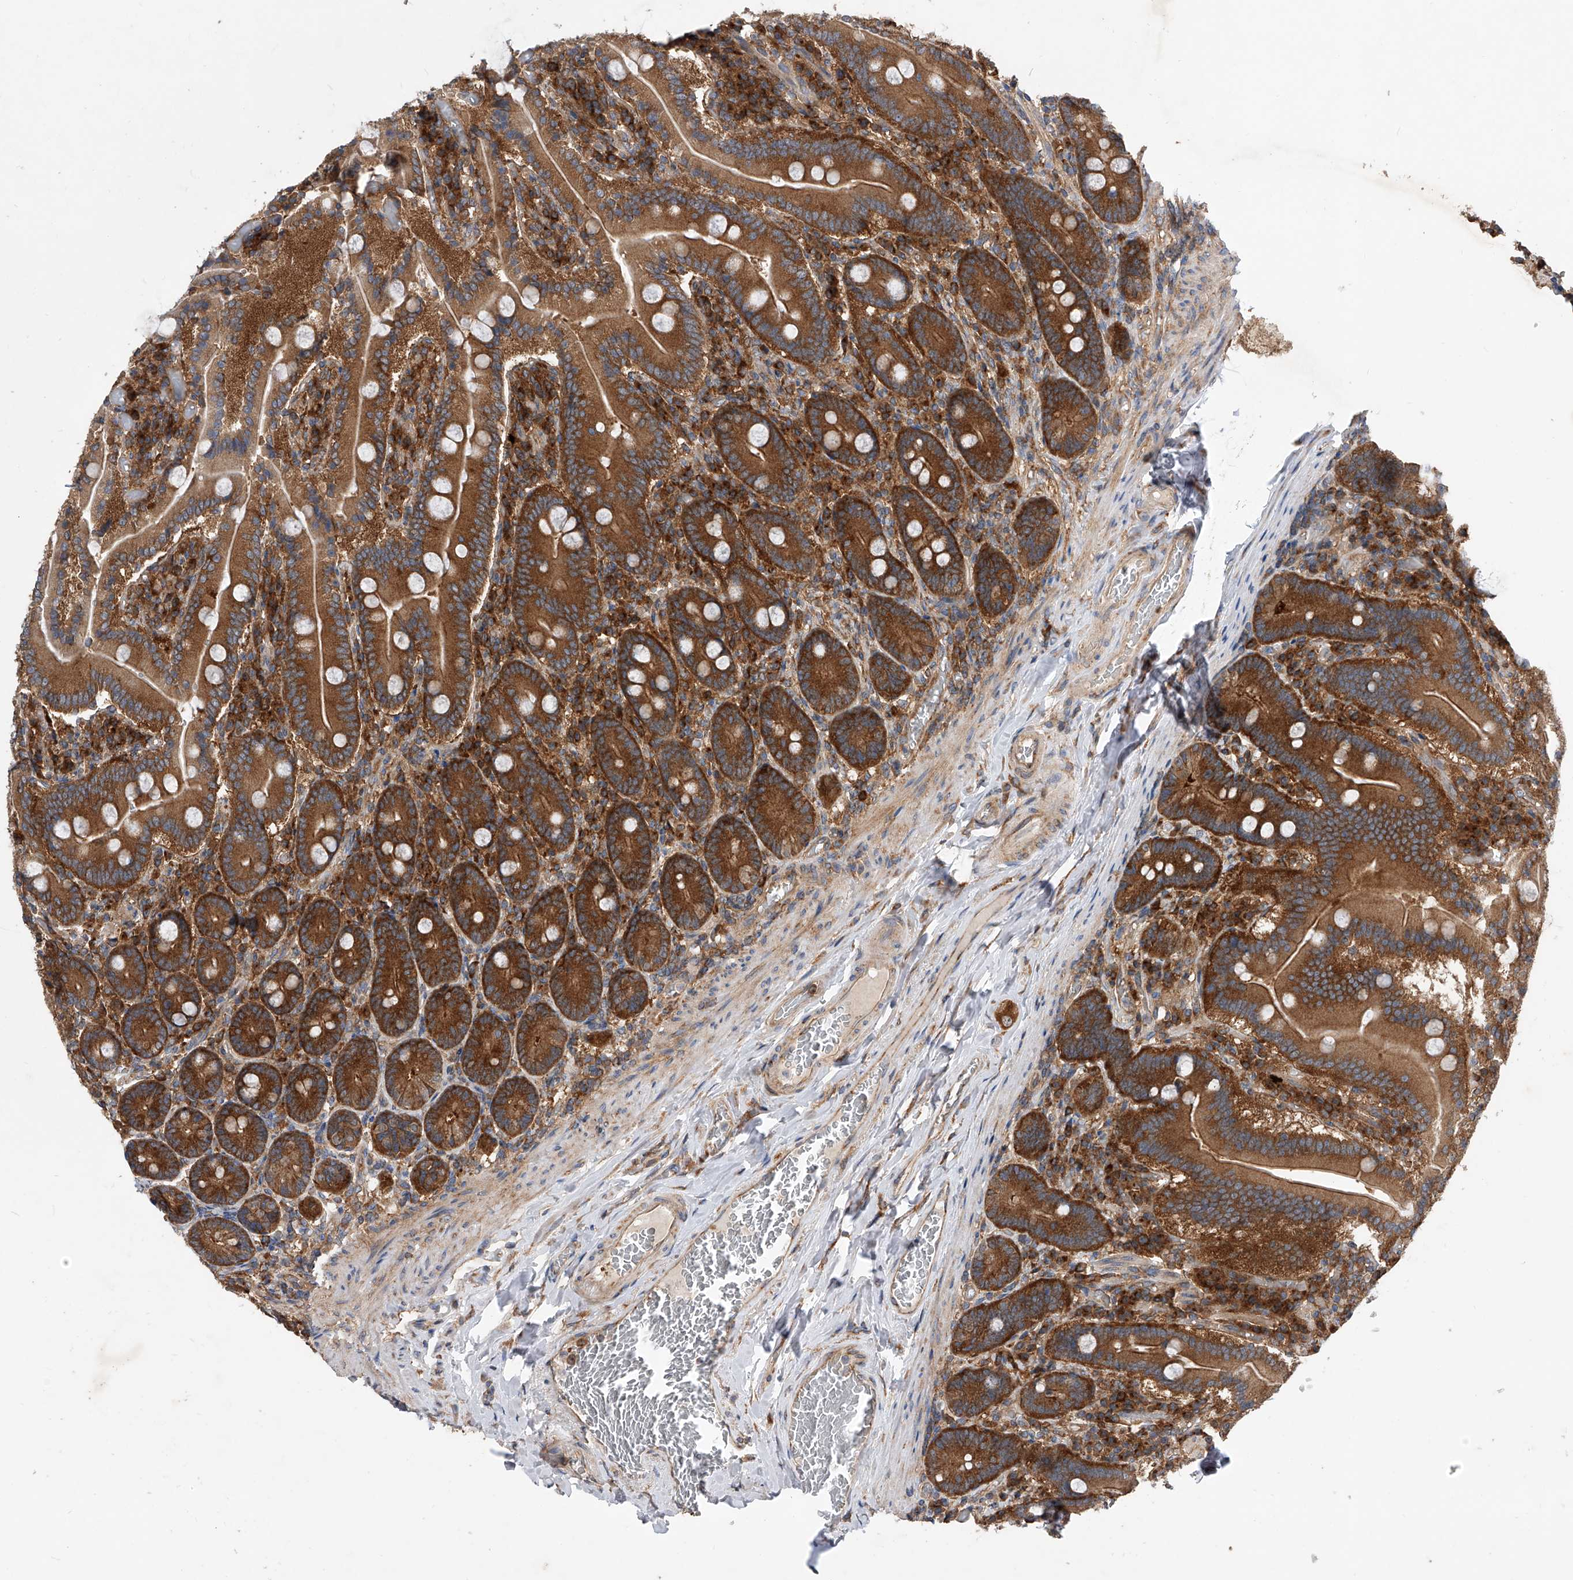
{"staining": {"intensity": "strong", "quantity": ">75%", "location": "cytoplasmic/membranous"}, "tissue": "duodenum", "cell_type": "Glandular cells", "image_type": "normal", "snomed": [{"axis": "morphology", "description": "Normal tissue, NOS"}, {"axis": "topography", "description": "Duodenum"}], "caption": "Protein expression analysis of unremarkable duodenum demonstrates strong cytoplasmic/membranous positivity in about >75% of glandular cells. (DAB (3,3'-diaminobenzidine) IHC, brown staining for protein, blue staining for nuclei).", "gene": "CFAP410", "patient": {"sex": "female", "age": 62}}